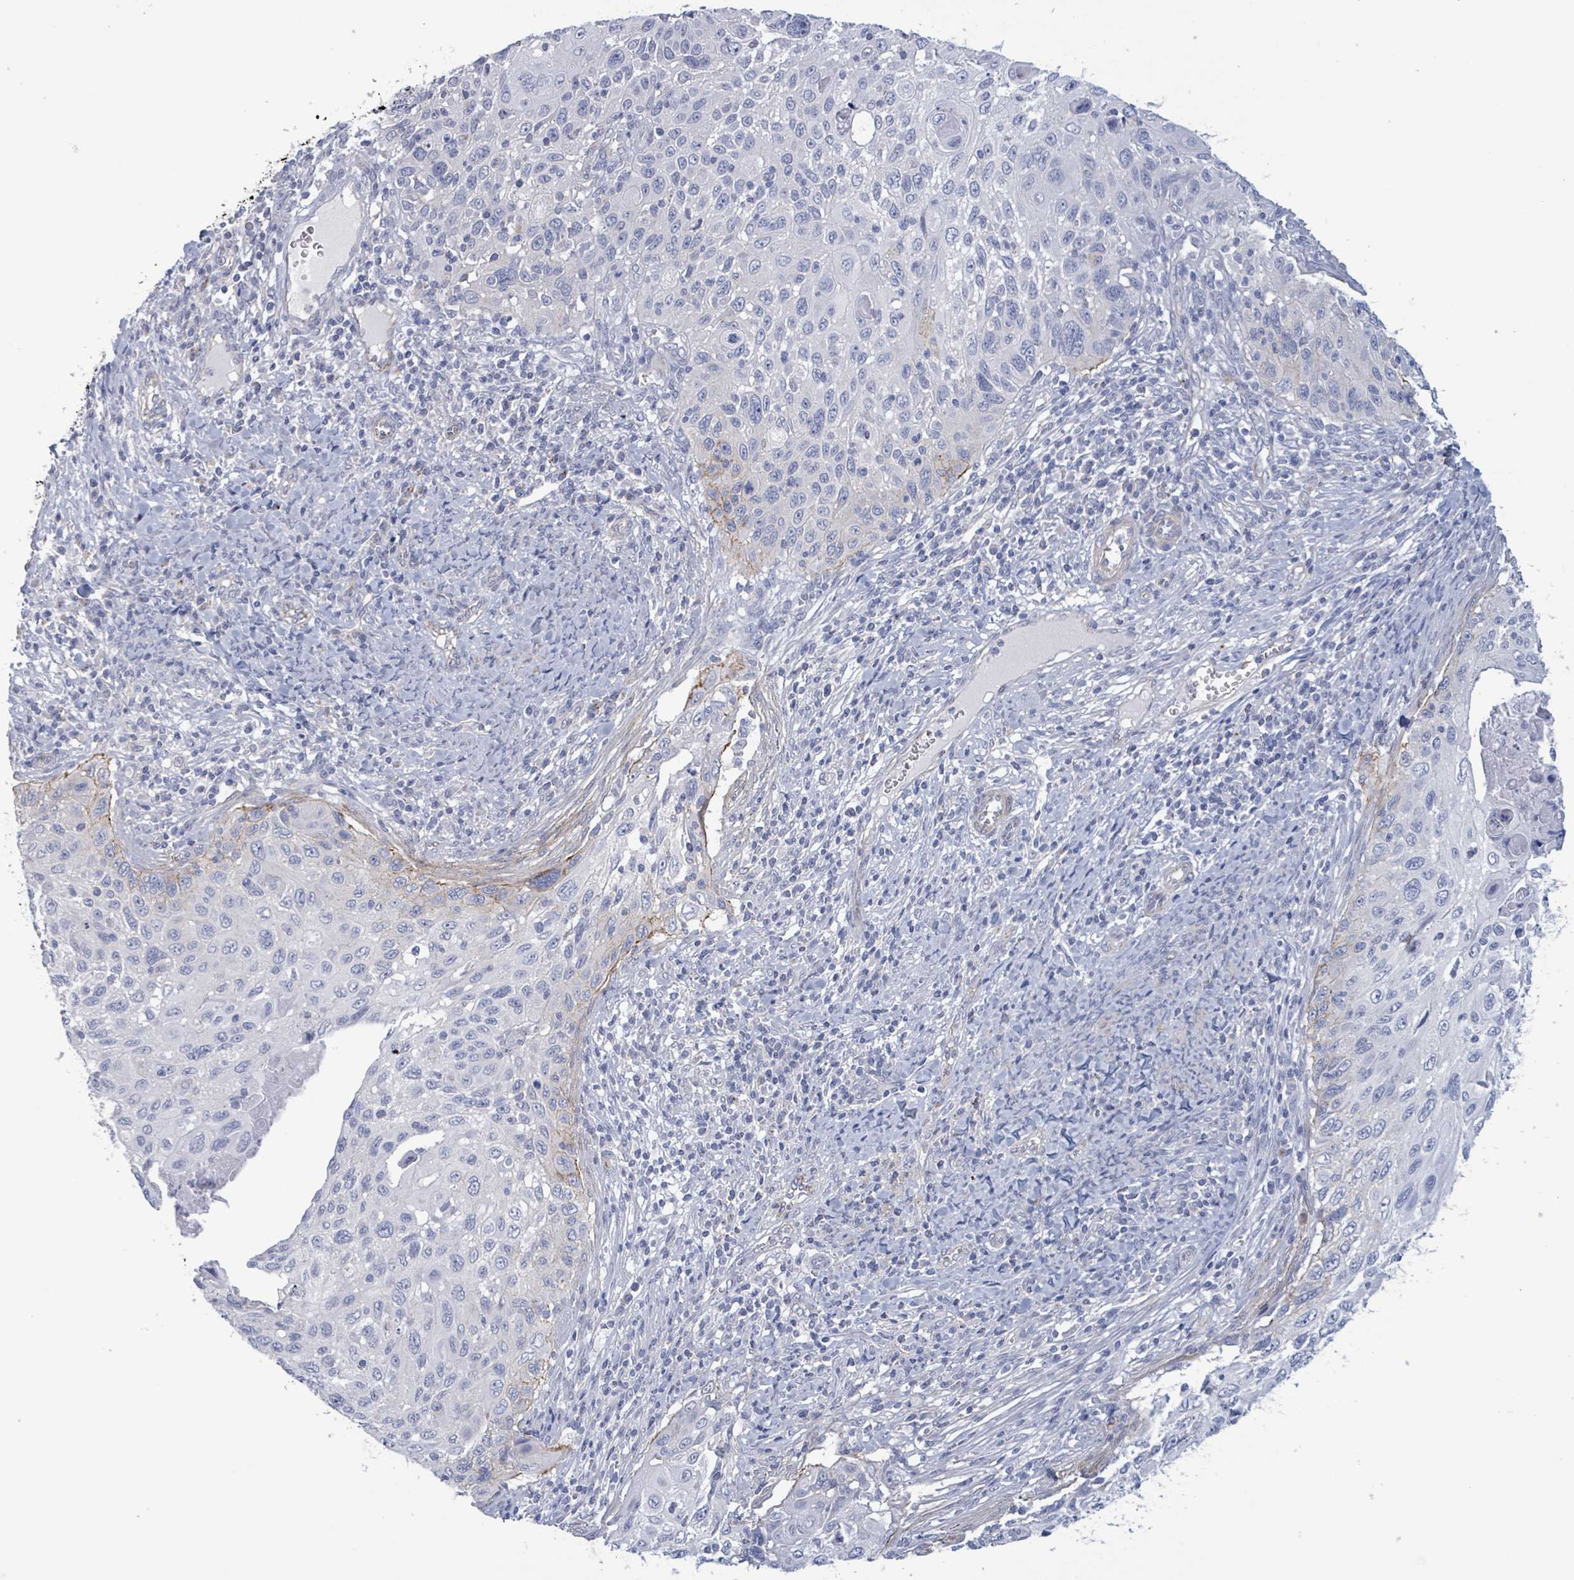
{"staining": {"intensity": "negative", "quantity": "none", "location": "none"}, "tissue": "cervical cancer", "cell_type": "Tumor cells", "image_type": "cancer", "snomed": [{"axis": "morphology", "description": "Squamous cell carcinoma, NOS"}, {"axis": "topography", "description": "Cervix"}], "caption": "Squamous cell carcinoma (cervical) stained for a protein using immunohistochemistry exhibits no positivity tumor cells.", "gene": "PKLR", "patient": {"sex": "female", "age": 70}}